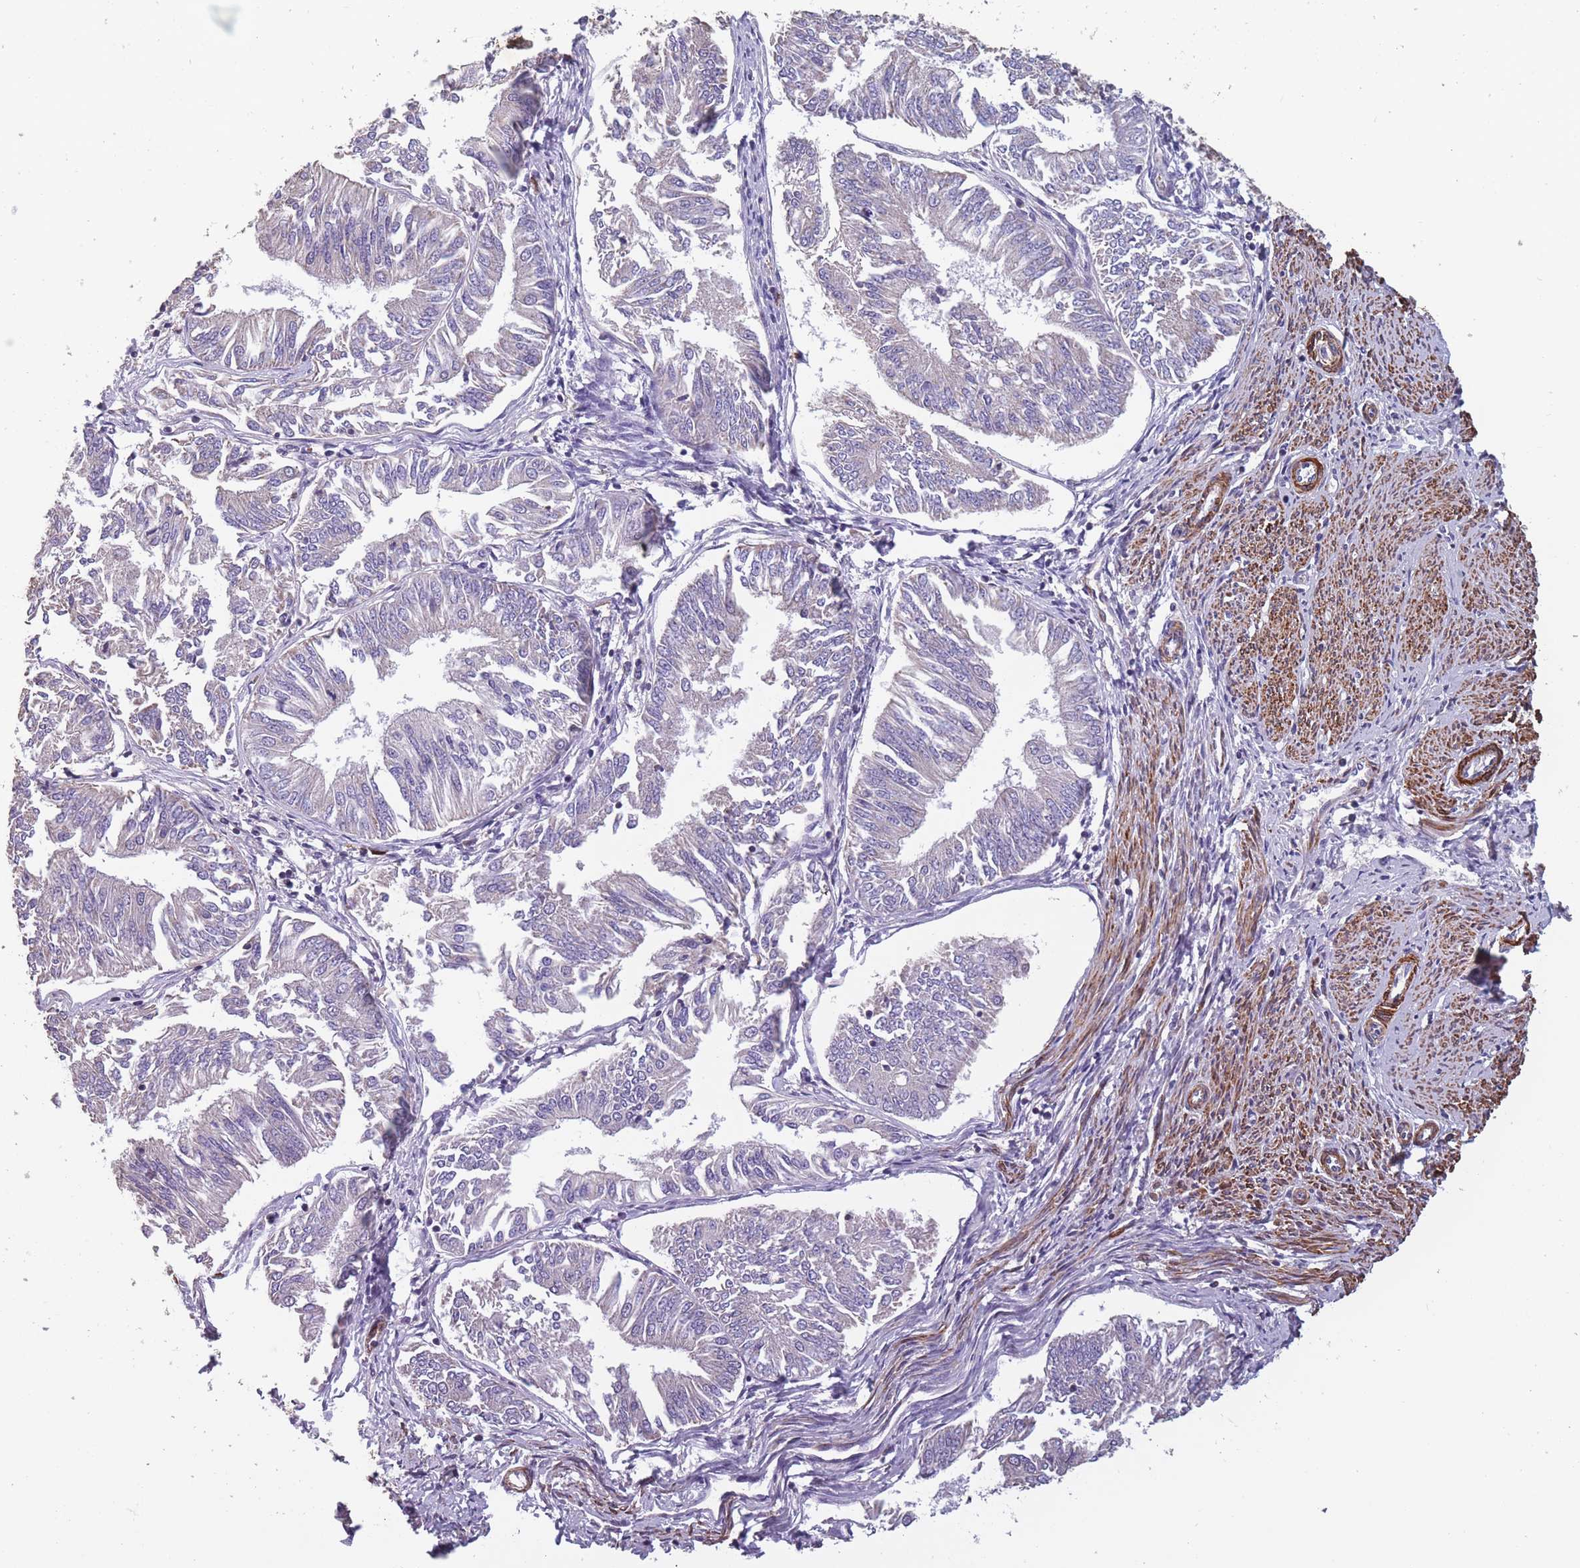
{"staining": {"intensity": "negative", "quantity": "none", "location": "none"}, "tissue": "endometrial cancer", "cell_type": "Tumor cells", "image_type": "cancer", "snomed": [{"axis": "morphology", "description": "Adenocarcinoma, NOS"}, {"axis": "topography", "description": "Endometrium"}], "caption": "Immunohistochemical staining of endometrial cancer reveals no significant positivity in tumor cells.", "gene": "TOMM40L", "patient": {"sex": "female", "age": 58}}